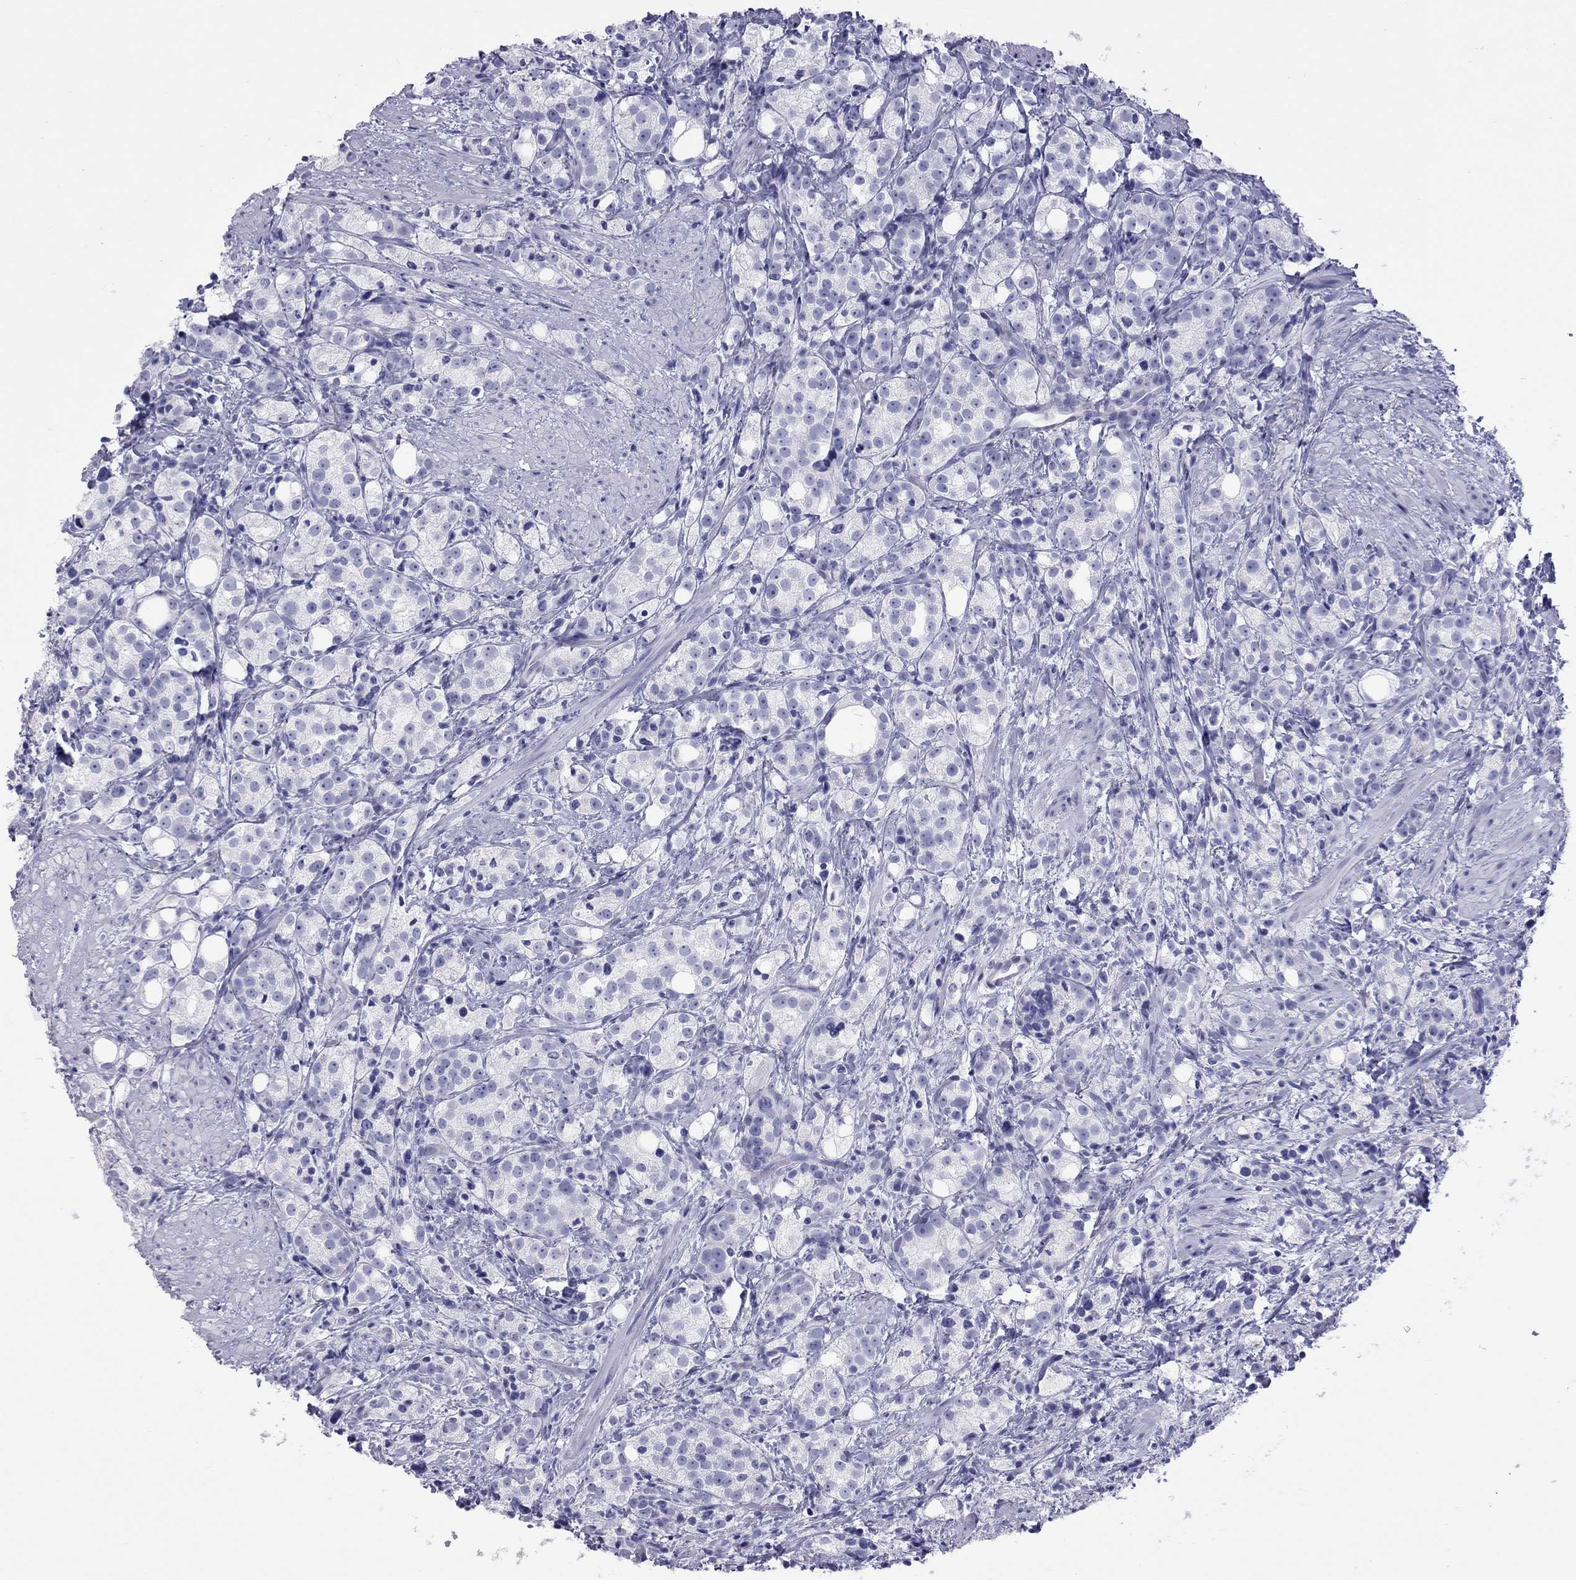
{"staining": {"intensity": "negative", "quantity": "none", "location": "none"}, "tissue": "prostate cancer", "cell_type": "Tumor cells", "image_type": "cancer", "snomed": [{"axis": "morphology", "description": "Adenocarcinoma, High grade"}, {"axis": "topography", "description": "Prostate"}], "caption": "Prostate cancer was stained to show a protein in brown. There is no significant staining in tumor cells.", "gene": "STAG3", "patient": {"sex": "male", "age": 53}}